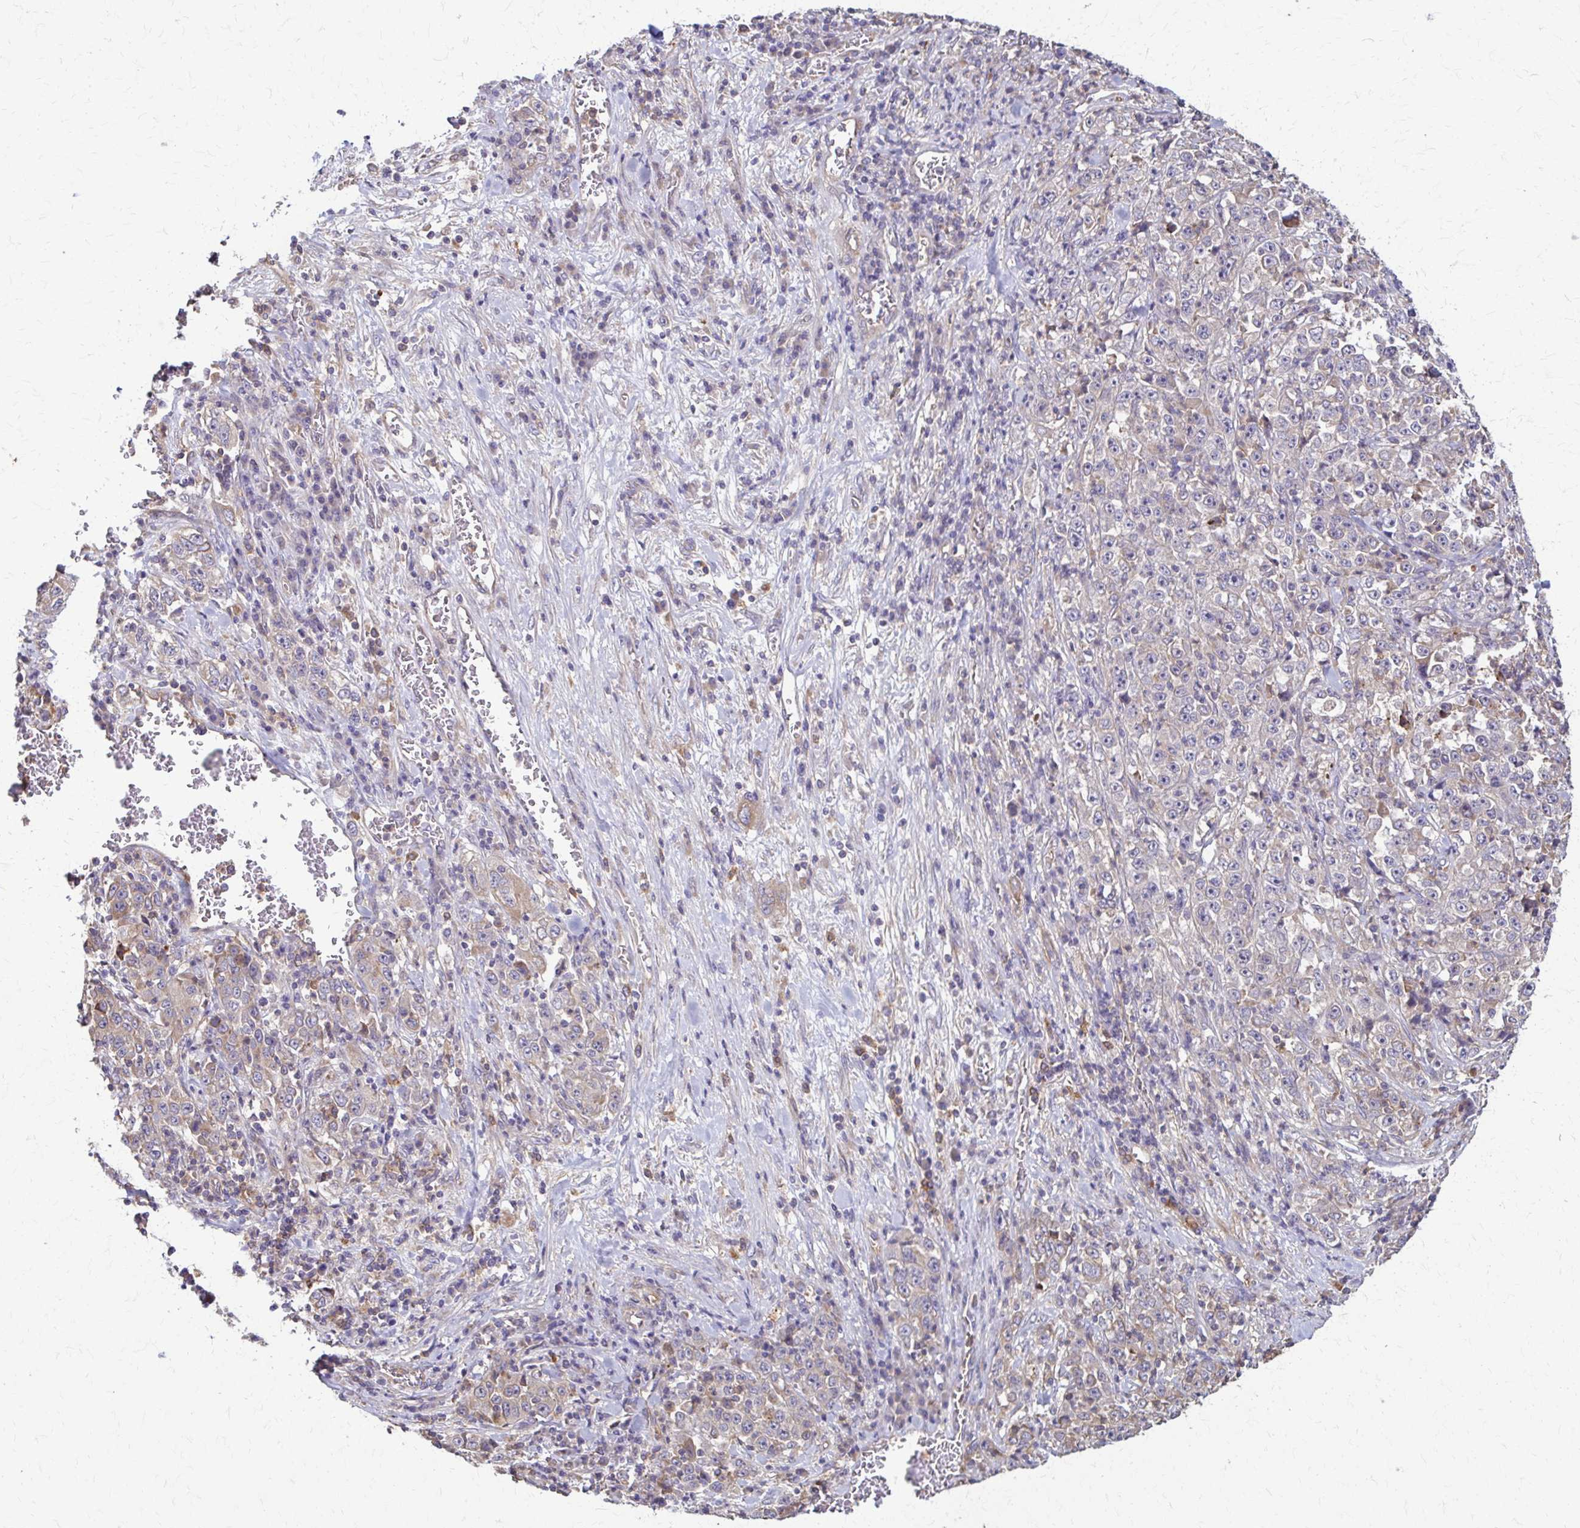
{"staining": {"intensity": "weak", "quantity": "<25%", "location": "cytoplasmic/membranous"}, "tissue": "stomach cancer", "cell_type": "Tumor cells", "image_type": "cancer", "snomed": [{"axis": "morphology", "description": "Normal tissue, NOS"}, {"axis": "morphology", "description": "Adenocarcinoma, NOS"}, {"axis": "topography", "description": "Stomach, upper"}, {"axis": "topography", "description": "Stomach"}], "caption": "DAB (3,3'-diaminobenzidine) immunohistochemical staining of stomach cancer displays no significant staining in tumor cells. The staining is performed using DAB (3,3'-diaminobenzidine) brown chromogen with nuclei counter-stained in using hematoxylin.", "gene": "DSP", "patient": {"sex": "male", "age": 59}}